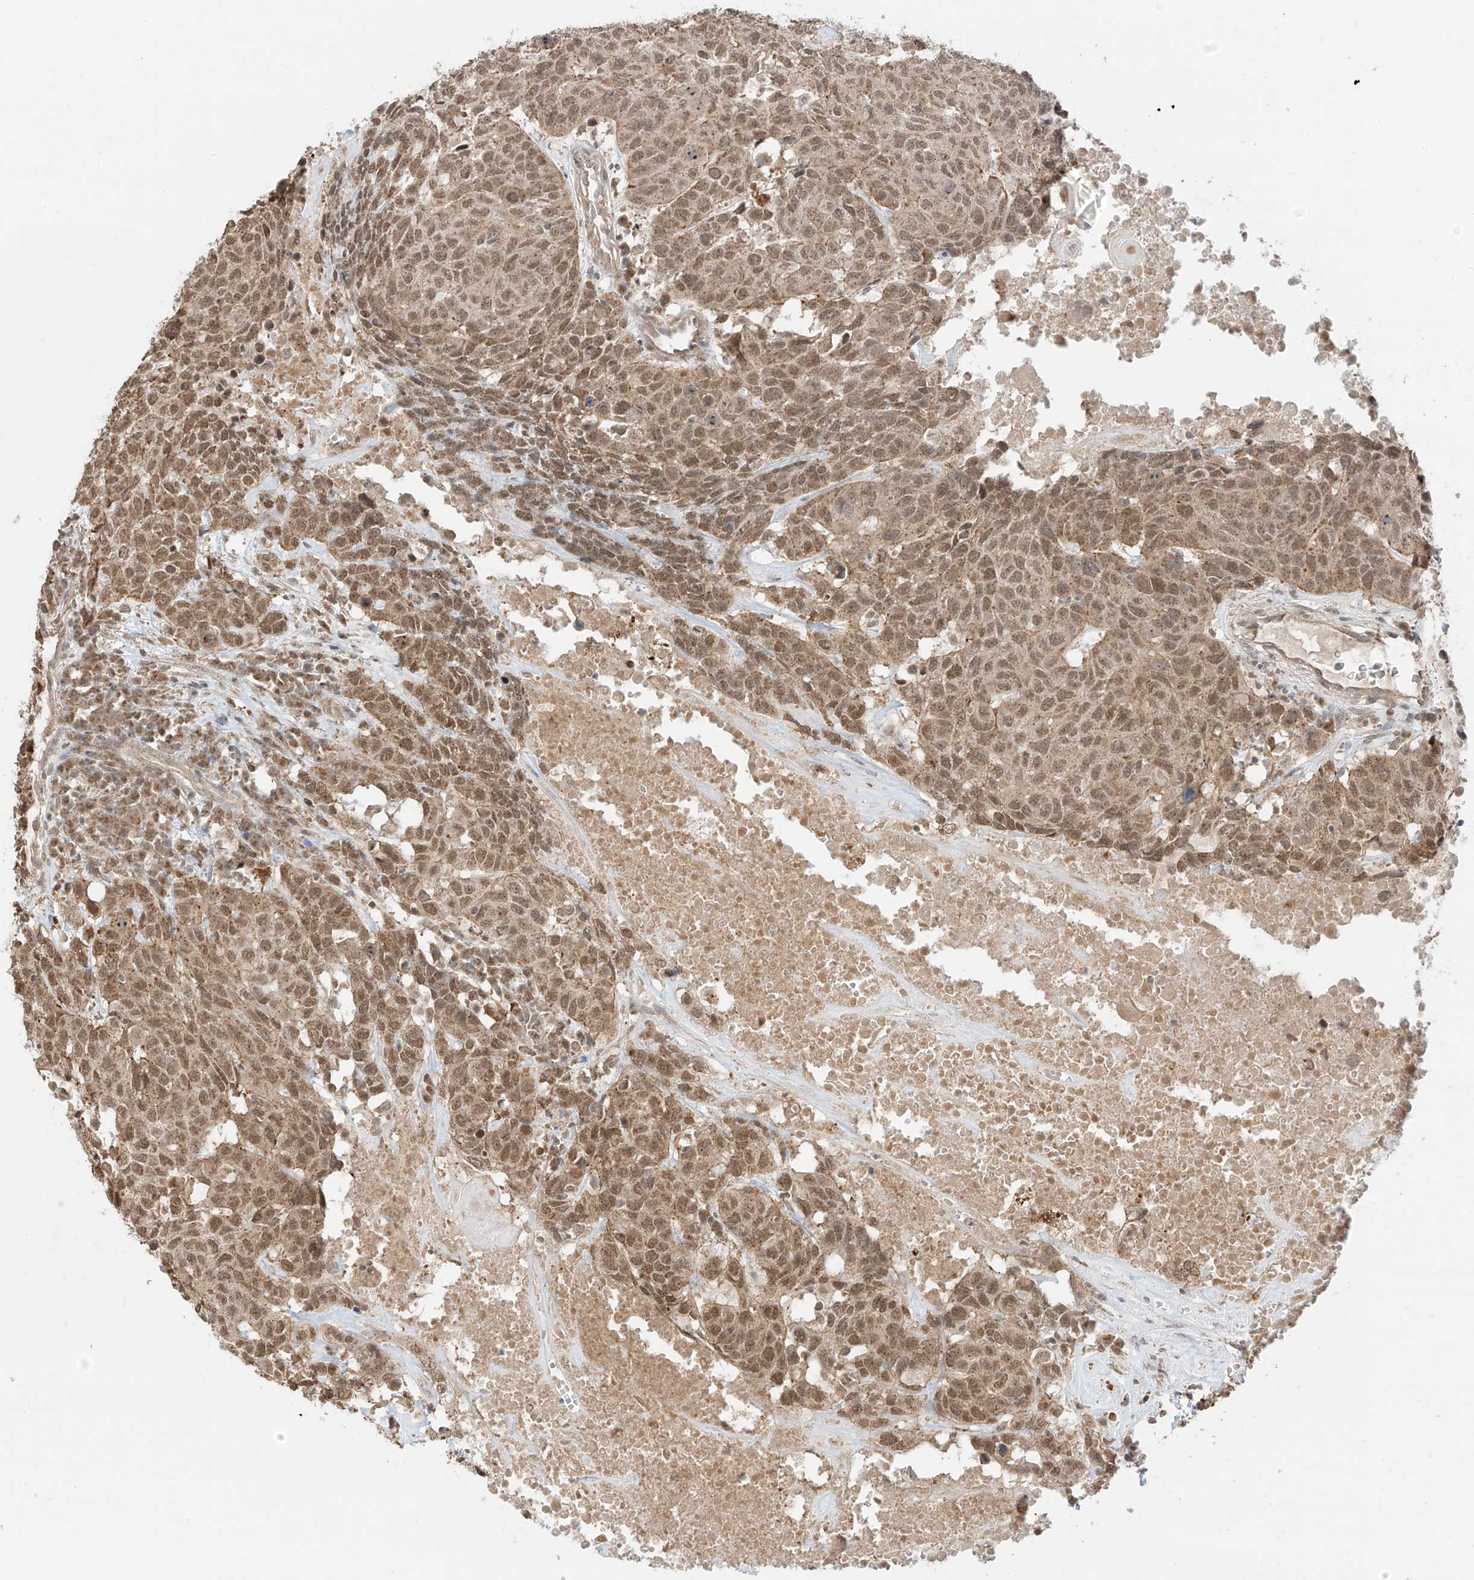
{"staining": {"intensity": "moderate", "quantity": ">75%", "location": "nuclear"}, "tissue": "head and neck cancer", "cell_type": "Tumor cells", "image_type": "cancer", "snomed": [{"axis": "morphology", "description": "Squamous cell carcinoma, NOS"}, {"axis": "topography", "description": "Head-Neck"}], "caption": "IHC (DAB) staining of human squamous cell carcinoma (head and neck) reveals moderate nuclear protein positivity in about >75% of tumor cells.", "gene": "N4BP3", "patient": {"sex": "male", "age": 66}}